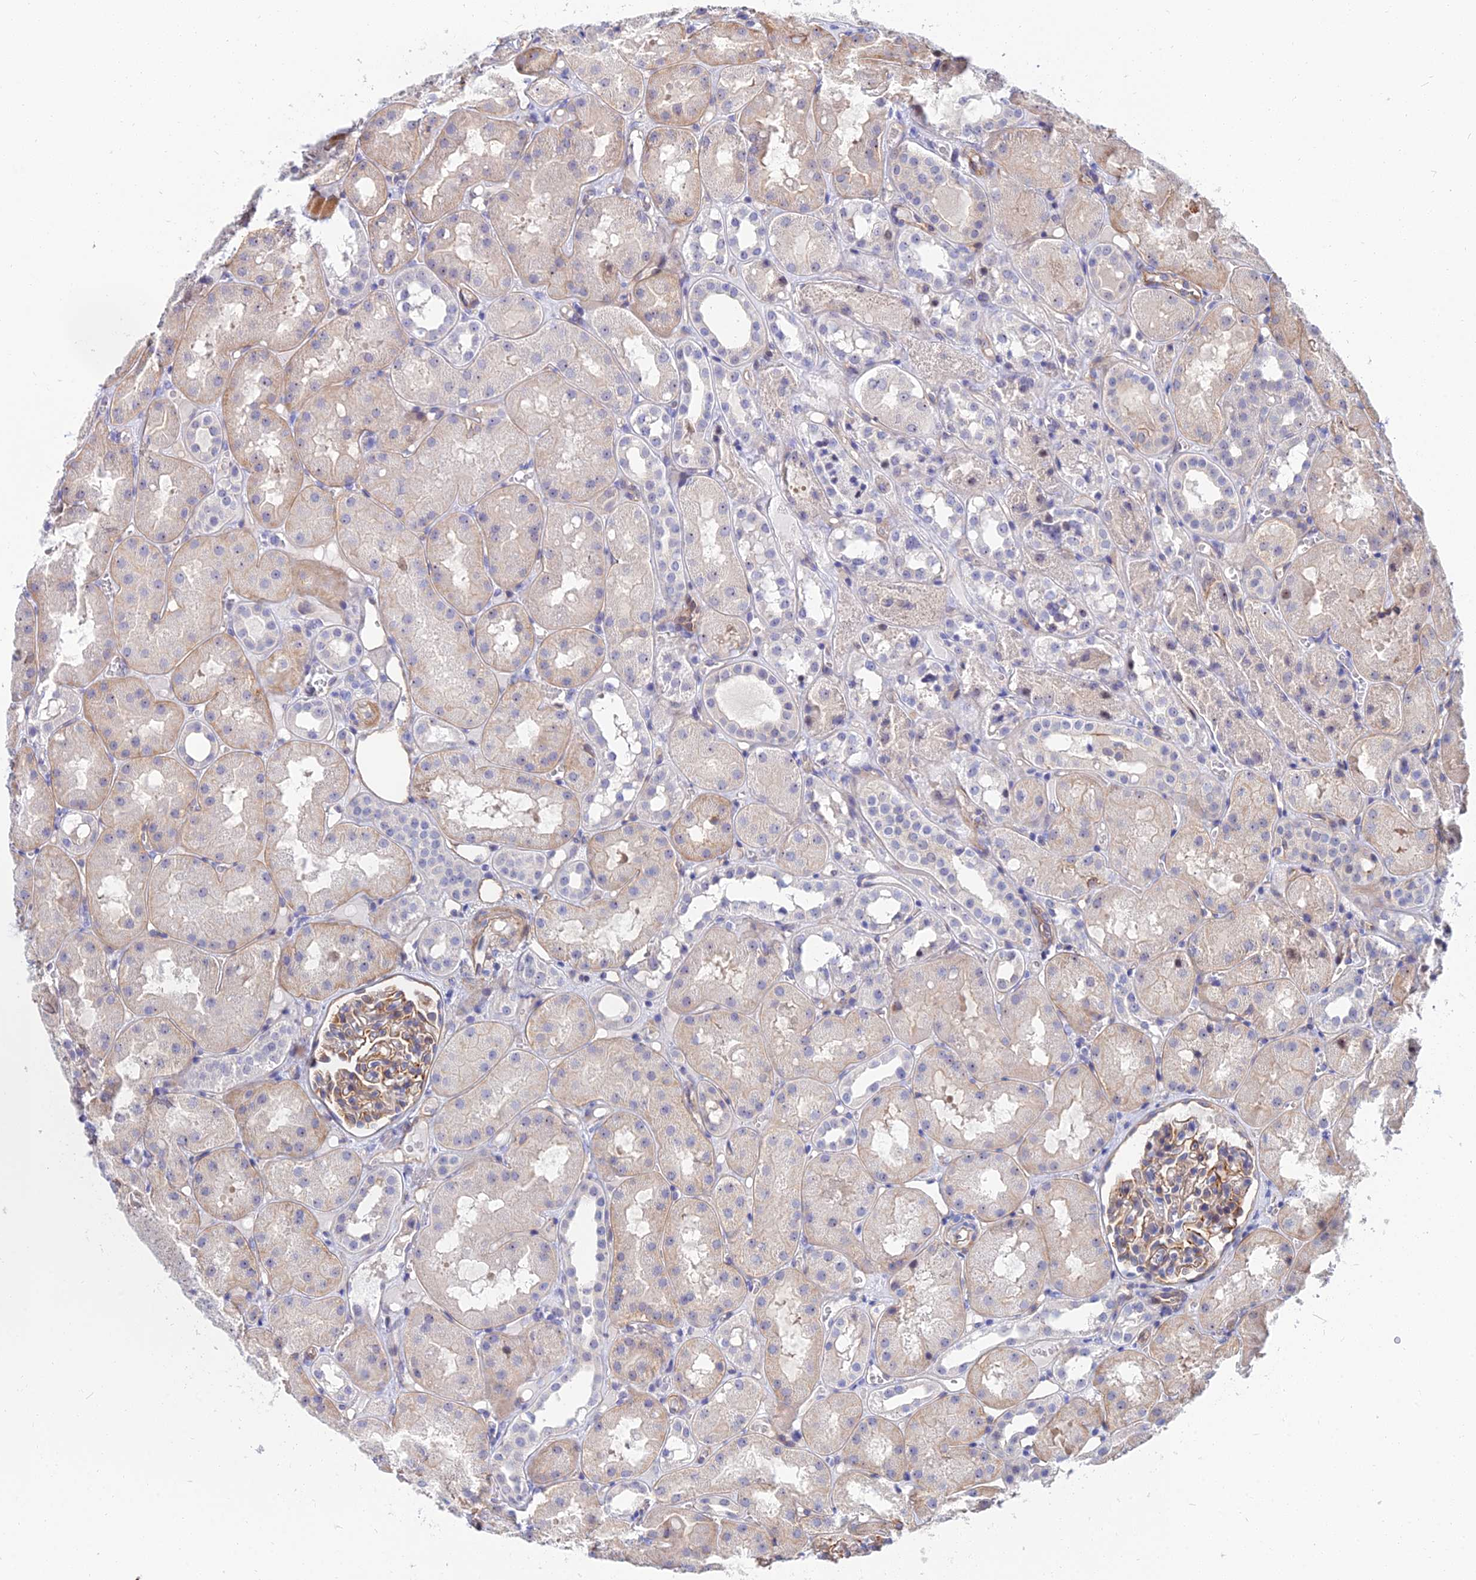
{"staining": {"intensity": "moderate", "quantity": "25%-75%", "location": "cytoplasmic/membranous"}, "tissue": "kidney", "cell_type": "Cells in glomeruli", "image_type": "normal", "snomed": [{"axis": "morphology", "description": "Normal tissue, NOS"}, {"axis": "topography", "description": "Kidney"}], "caption": "IHC staining of unremarkable kidney, which exhibits medium levels of moderate cytoplasmic/membranous staining in about 25%-75% of cells in glomeruli indicating moderate cytoplasmic/membranous protein expression. The staining was performed using DAB (brown) for protein detection and nuclei were counterstained in hematoxylin (blue).", "gene": "TRIM43B", "patient": {"sex": "male", "age": 16}}